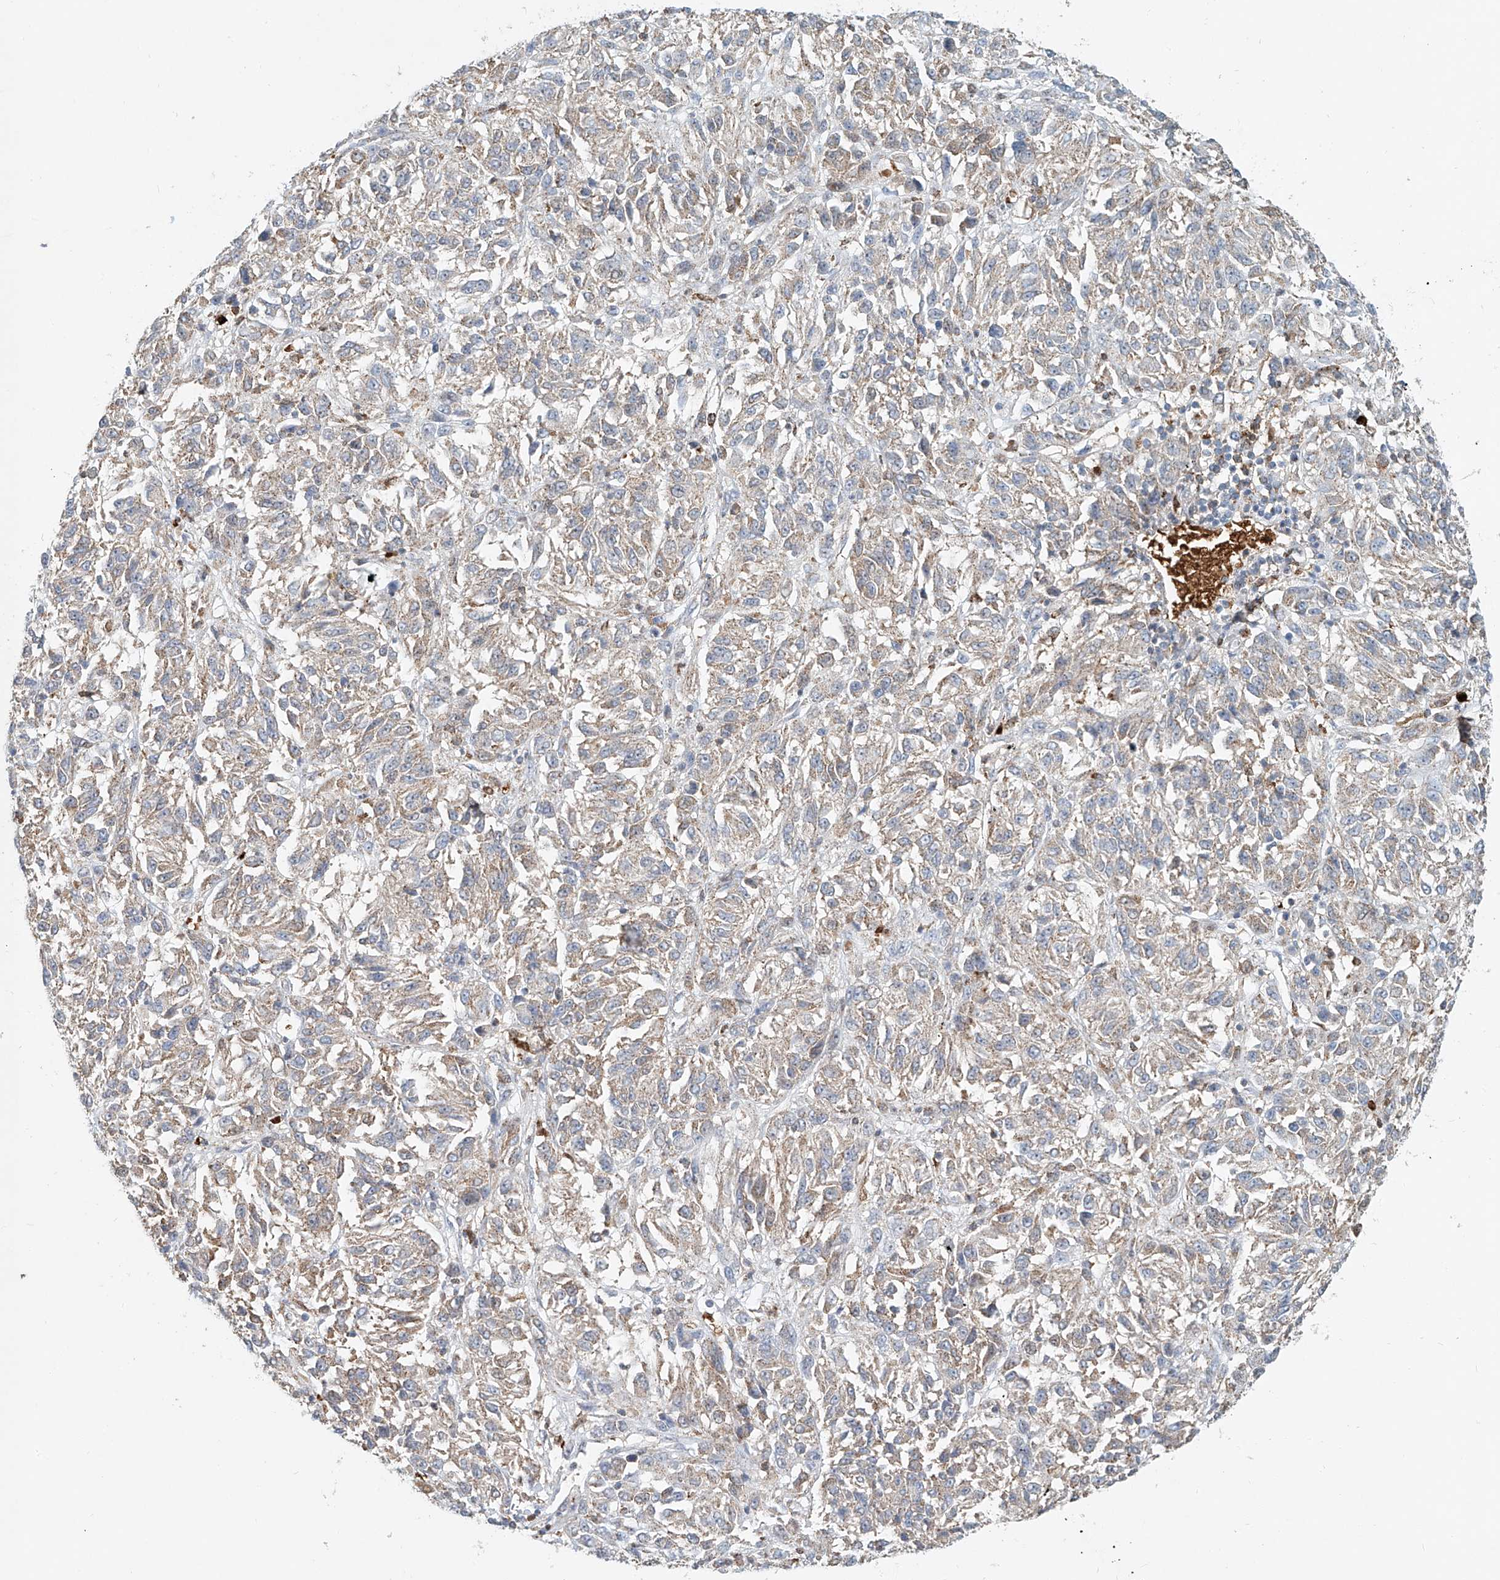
{"staining": {"intensity": "moderate", "quantity": ">75%", "location": "cytoplasmic/membranous"}, "tissue": "melanoma", "cell_type": "Tumor cells", "image_type": "cancer", "snomed": [{"axis": "morphology", "description": "Malignant melanoma, Metastatic site"}, {"axis": "topography", "description": "Lung"}], "caption": "Tumor cells reveal medium levels of moderate cytoplasmic/membranous expression in about >75% of cells in malignant melanoma (metastatic site). Nuclei are stained in blue.", "gene": "PTPRA", "patient": {"sex": "male", "age": 64}}